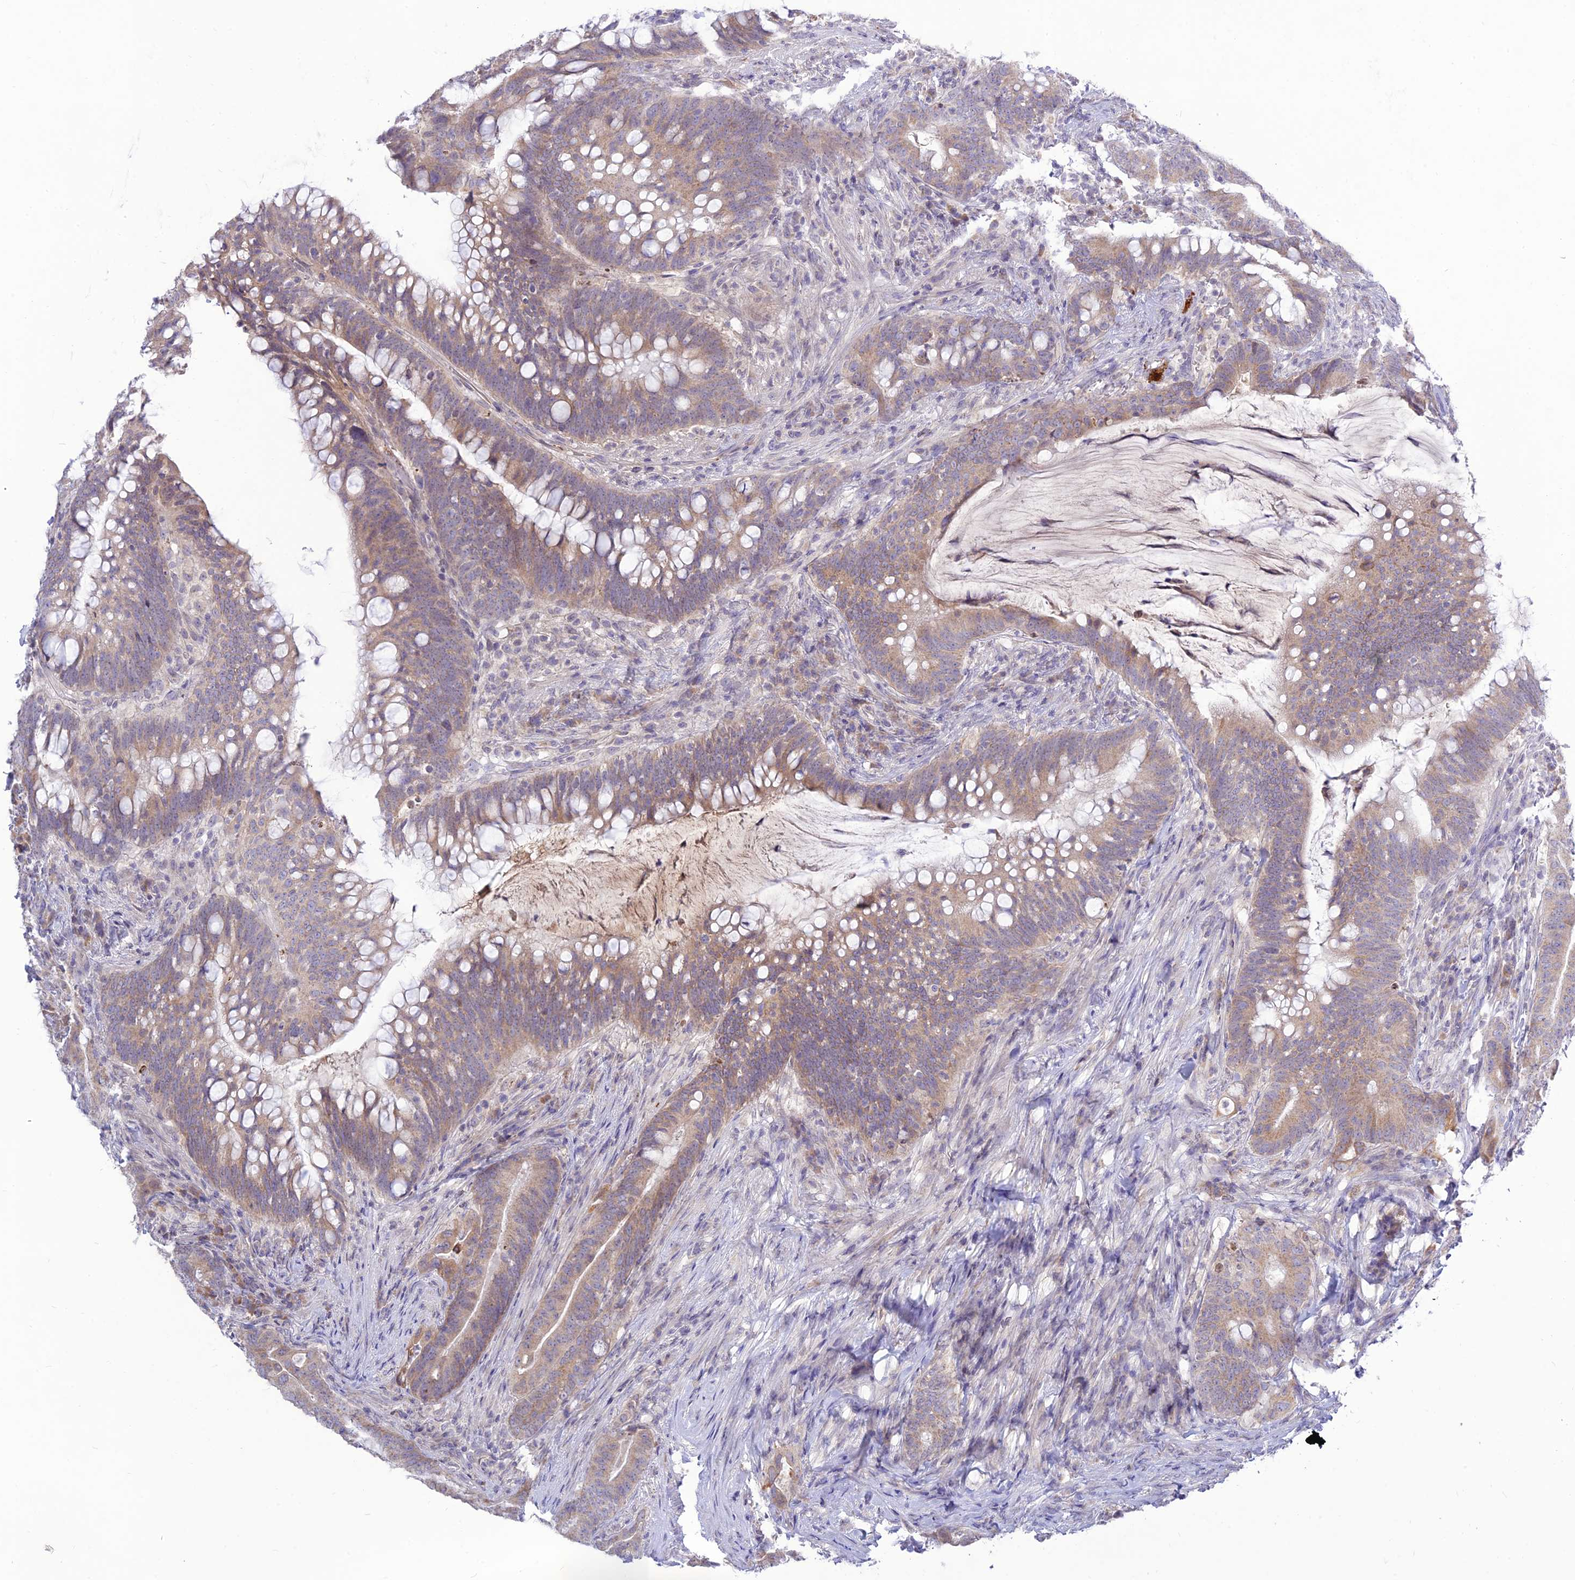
{"staining": {"intensity": "weak", "quantity": ">75%", "location": "cytoplasmic/membranous"}, "tissue": "colorectal cancer", "cell_type": "Tumor cells", "image_type": "cancer", "snomed": [{"axis": "morphology", "description": "Adenocarcinoma, NOS"}, {"axis": "topography", "description": "Colon"}], "caption": "There is low levels of weak cytoplasmic/membranous positivity in tumor cells of colorectal adenocarcinoma, as demonstrated by immunohistochemical staining (brown color).", "gene": "TMEM40", "patient": {"sex": "female", "age": 66}}